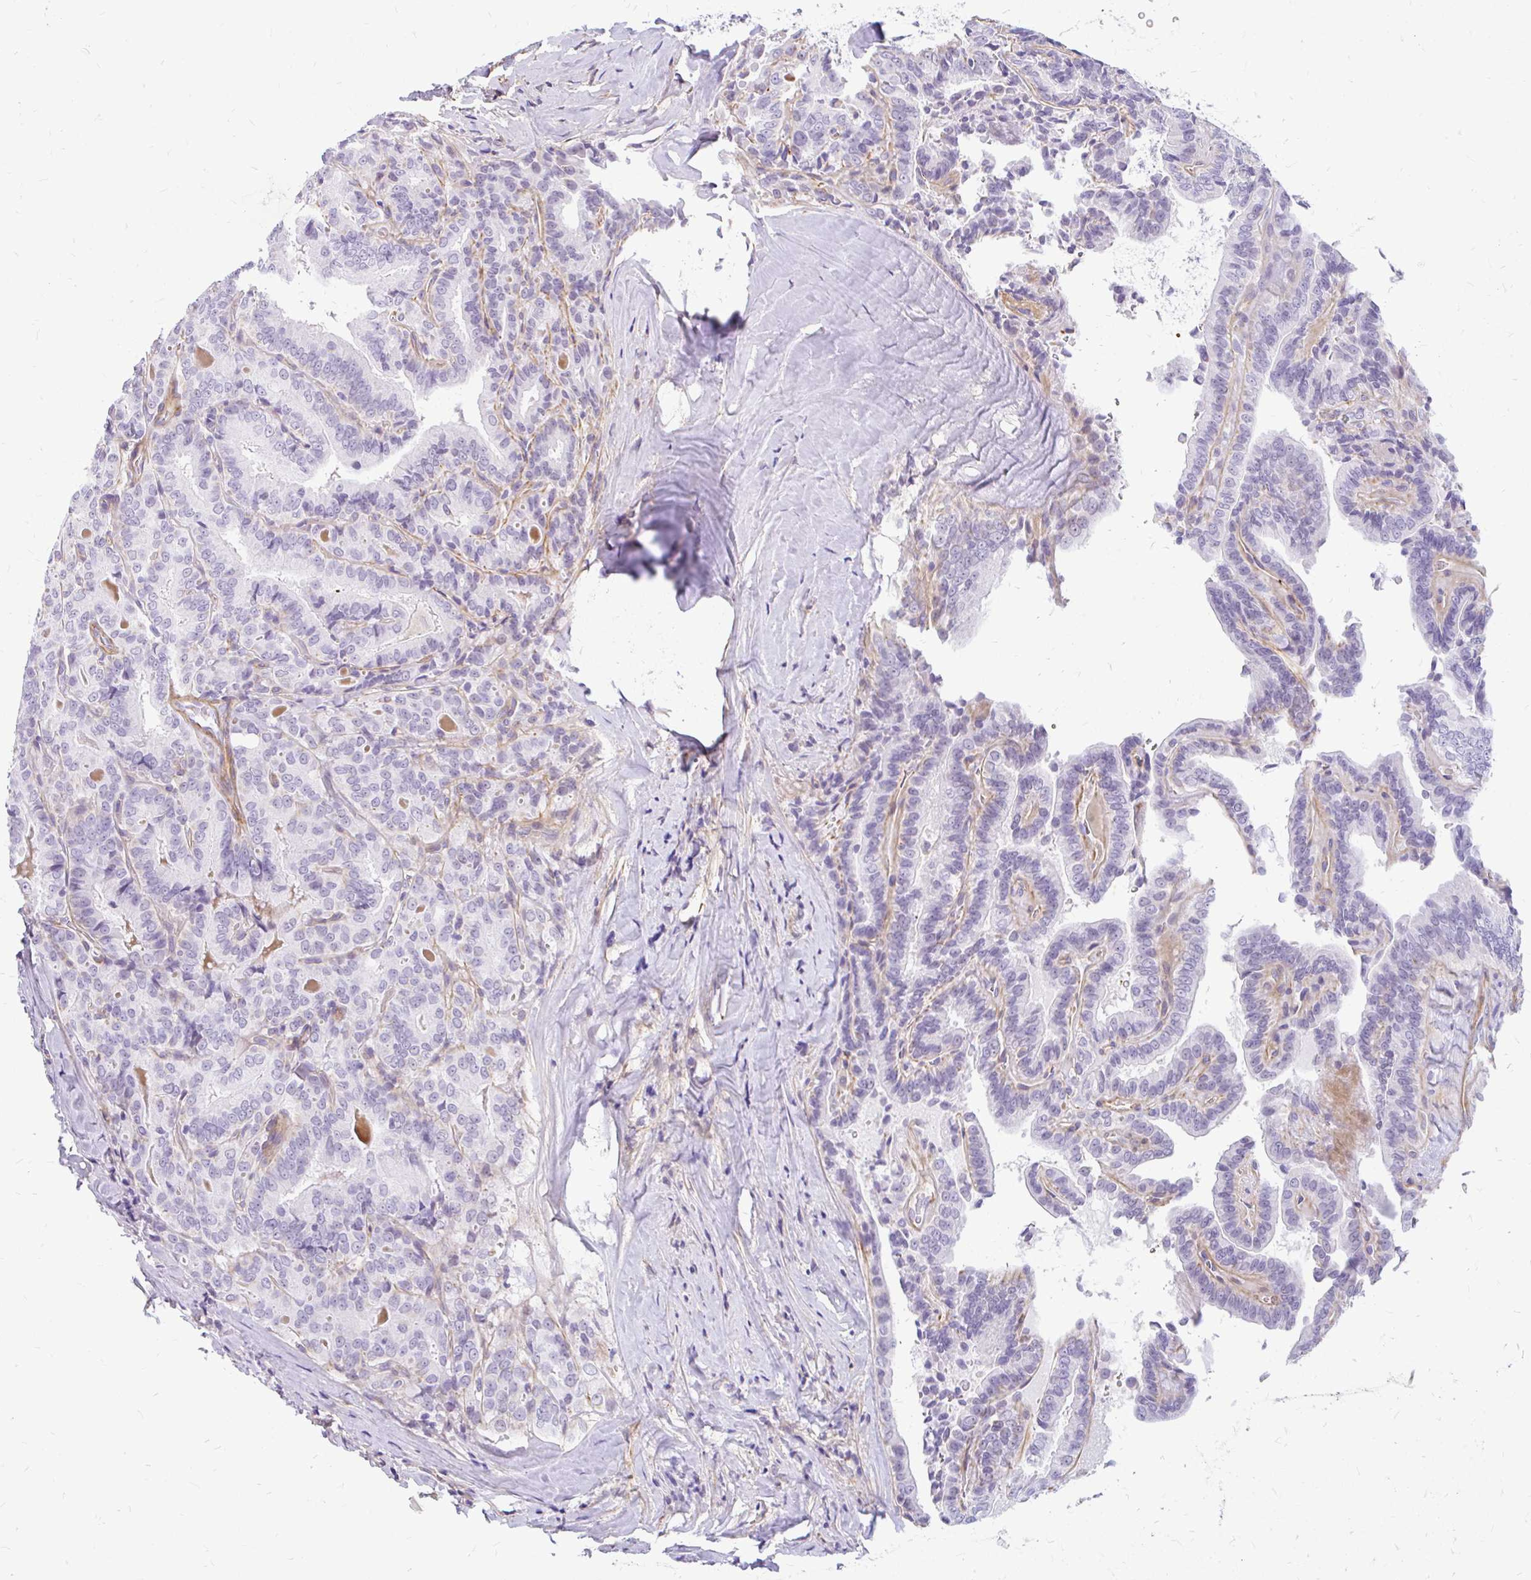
{"staining": {"intensity": "negative", "quantity": "none", "location": "none"}, "tissue": "thyroid cancer", "cell_type": "Tumor cells", "image_type": "cancer", "snomed": [{"axis": "morphology", "description": "Papillary adenocarcinoma, NOS"}, {"axis": "topography", "description": "Thyroid gland"}], "caption": "An immunohistochemistry image of thyroid cancer (papillary adenocarcinoma) is shown. There is no staining in tumor cells of thyroid cancer (papillary adenocarcinoma).", "gene": "FAM83C", "patient": {"sex": "male", "age": 61}}